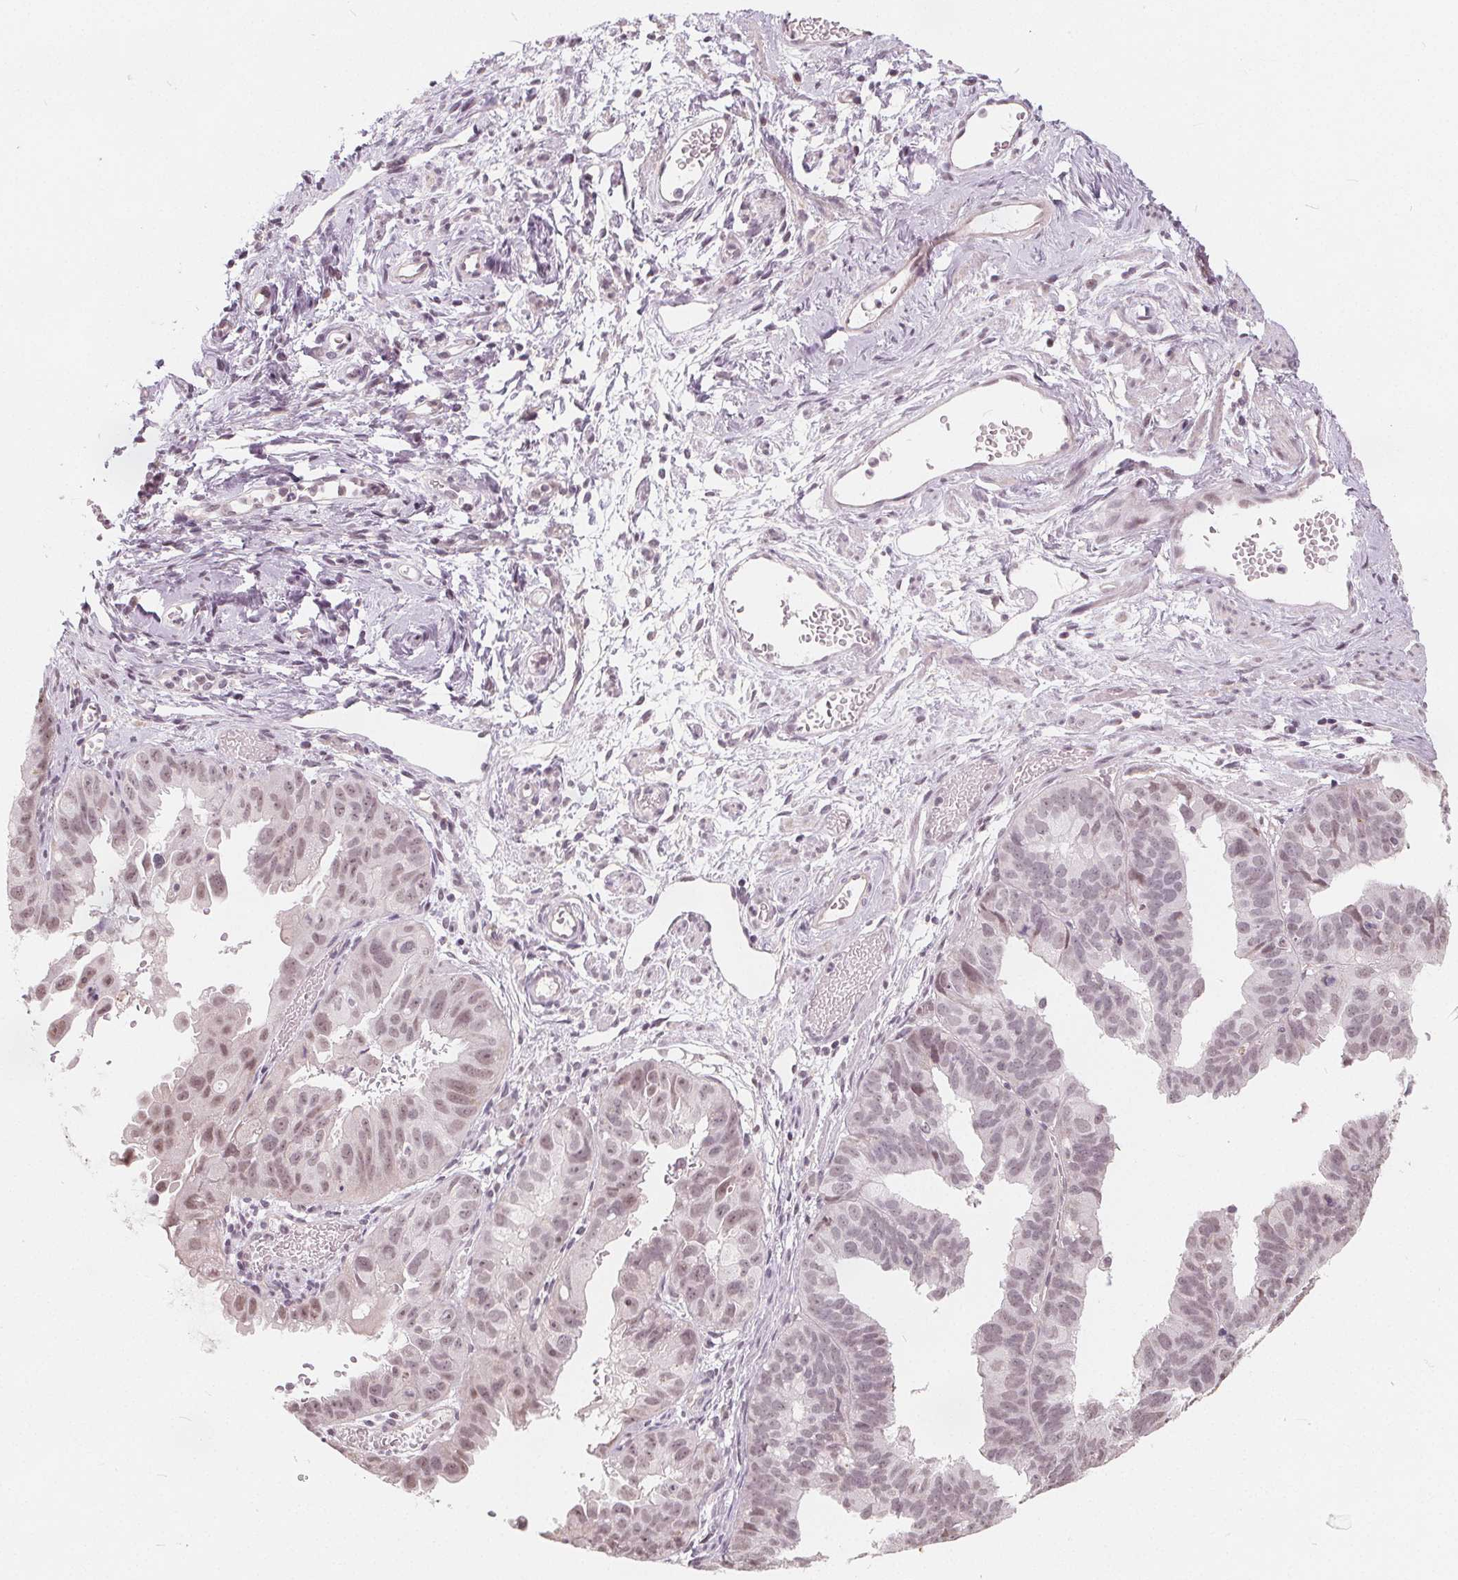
{"staining": {"intensity": "weak", "quantity": "<25%", "location": "nuclear"}, "tissue": "ovarian cancer", "cell_type": "Tumor cells", "image_type": "cancer", "snomed": [{"axis": "morphology", "description": "Carcinoma, endometroid"}, {"axis": "topography", "description": "Ovary"}], "caption": "Tumor cells show no significant expression in ovarian cancer.", "gene": "NUP210L", "patient": {"sex": "female", "age": 85}}